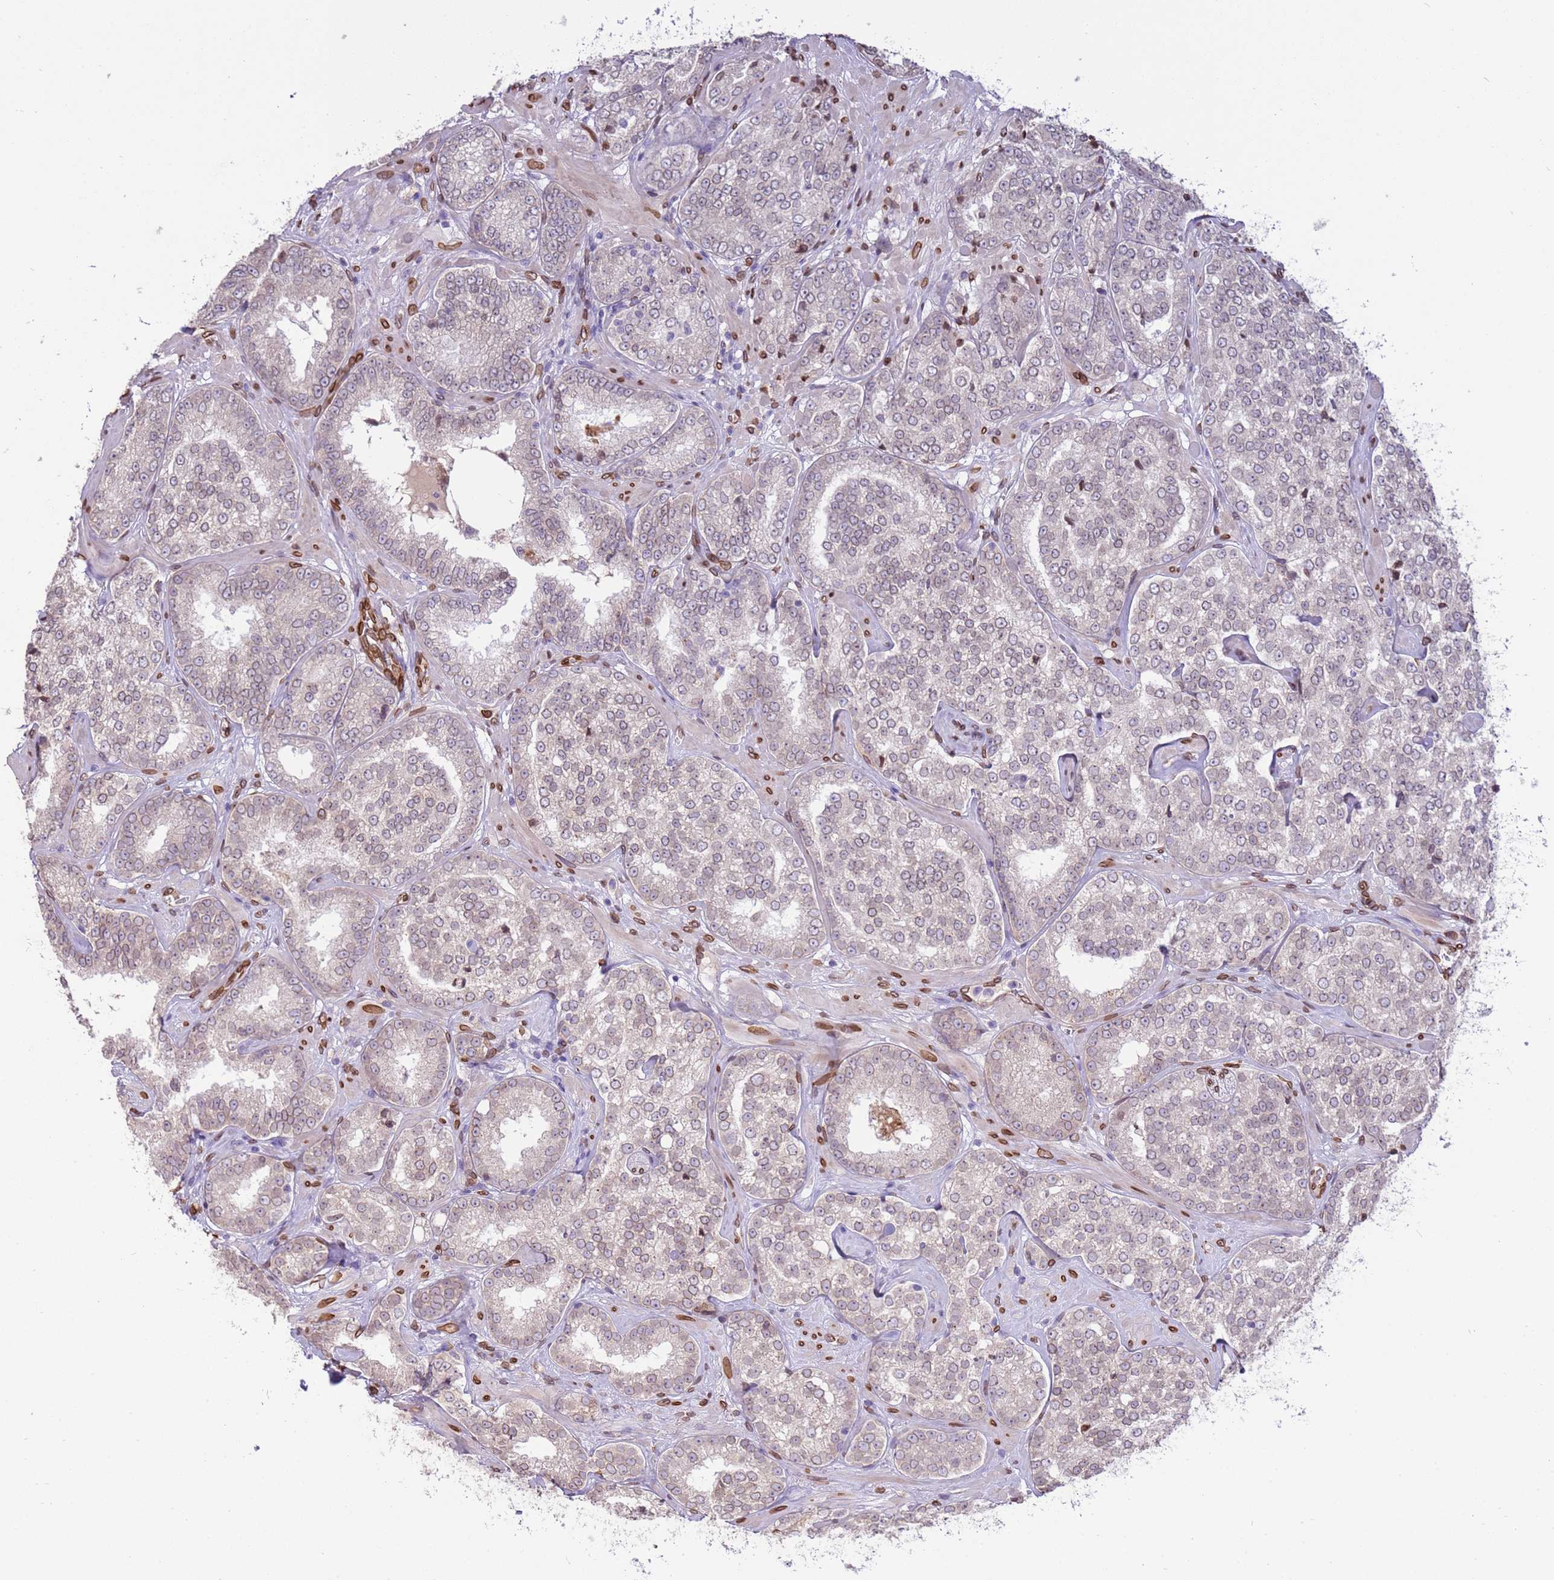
{"staining": {"intensity": "negative", "quantity": "none", "location": "none"}, "tissue": "prostate cancer", "cell_type": "Tumor cells", "image_type": "cancer", "snomed": [{"axis": "morphology", "description": "Normal tissue, NOS"}, {"axis": "morphology", "description": "Adenocarcinoma, High grade"}, {"axis": "topography", "description": "Prostate"}], "caption": "Tumor cells show no significant protein expression in prostate adenocarcinoma (high-grade).", "gene": "TMEM47", "patient": {"sex": "male", "age": 83}}